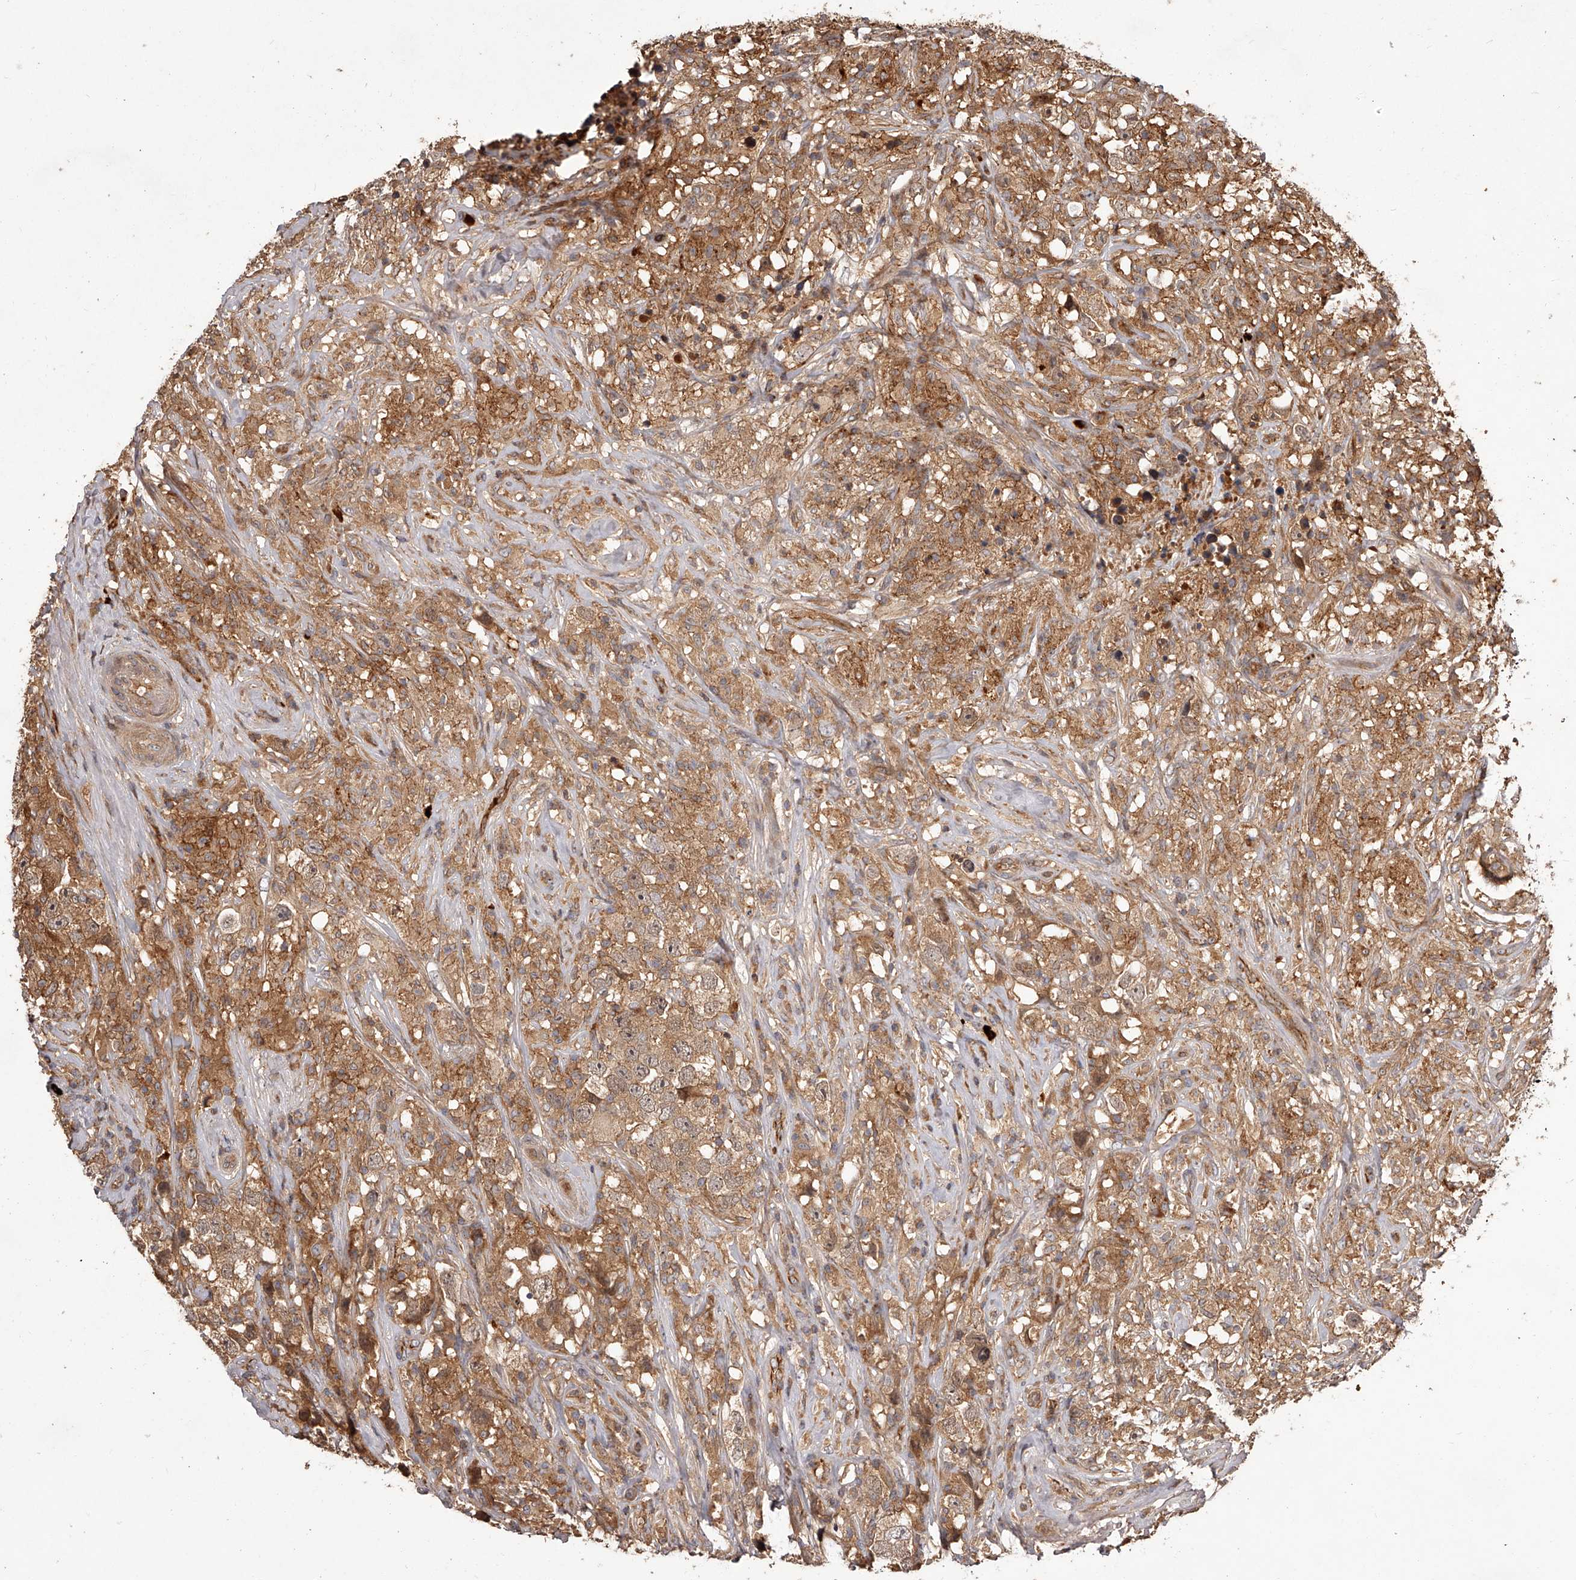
{"staining": {"intensity": "moderate", "quantity": ">75%", "location": "cytoplasmic/membranous"}, "tissue": "testis cancer", "cell_type": "Tumor cells", "image_type": "cancer", "snomed": [{"axis": "morphology", "description": "Seminoma, NOS"}, {"axis": "topography", "description": "Testis"}], "caption": "IHC photomicrograph of testis cancer (seminoma) stained for a protein (brown), which shows medium levels of moderate cytoplasmic/membranous expression in approximately >75% of tumor cells.", "gene": "CRYZL1", "patient": {"sex": "male", "age": 49}}